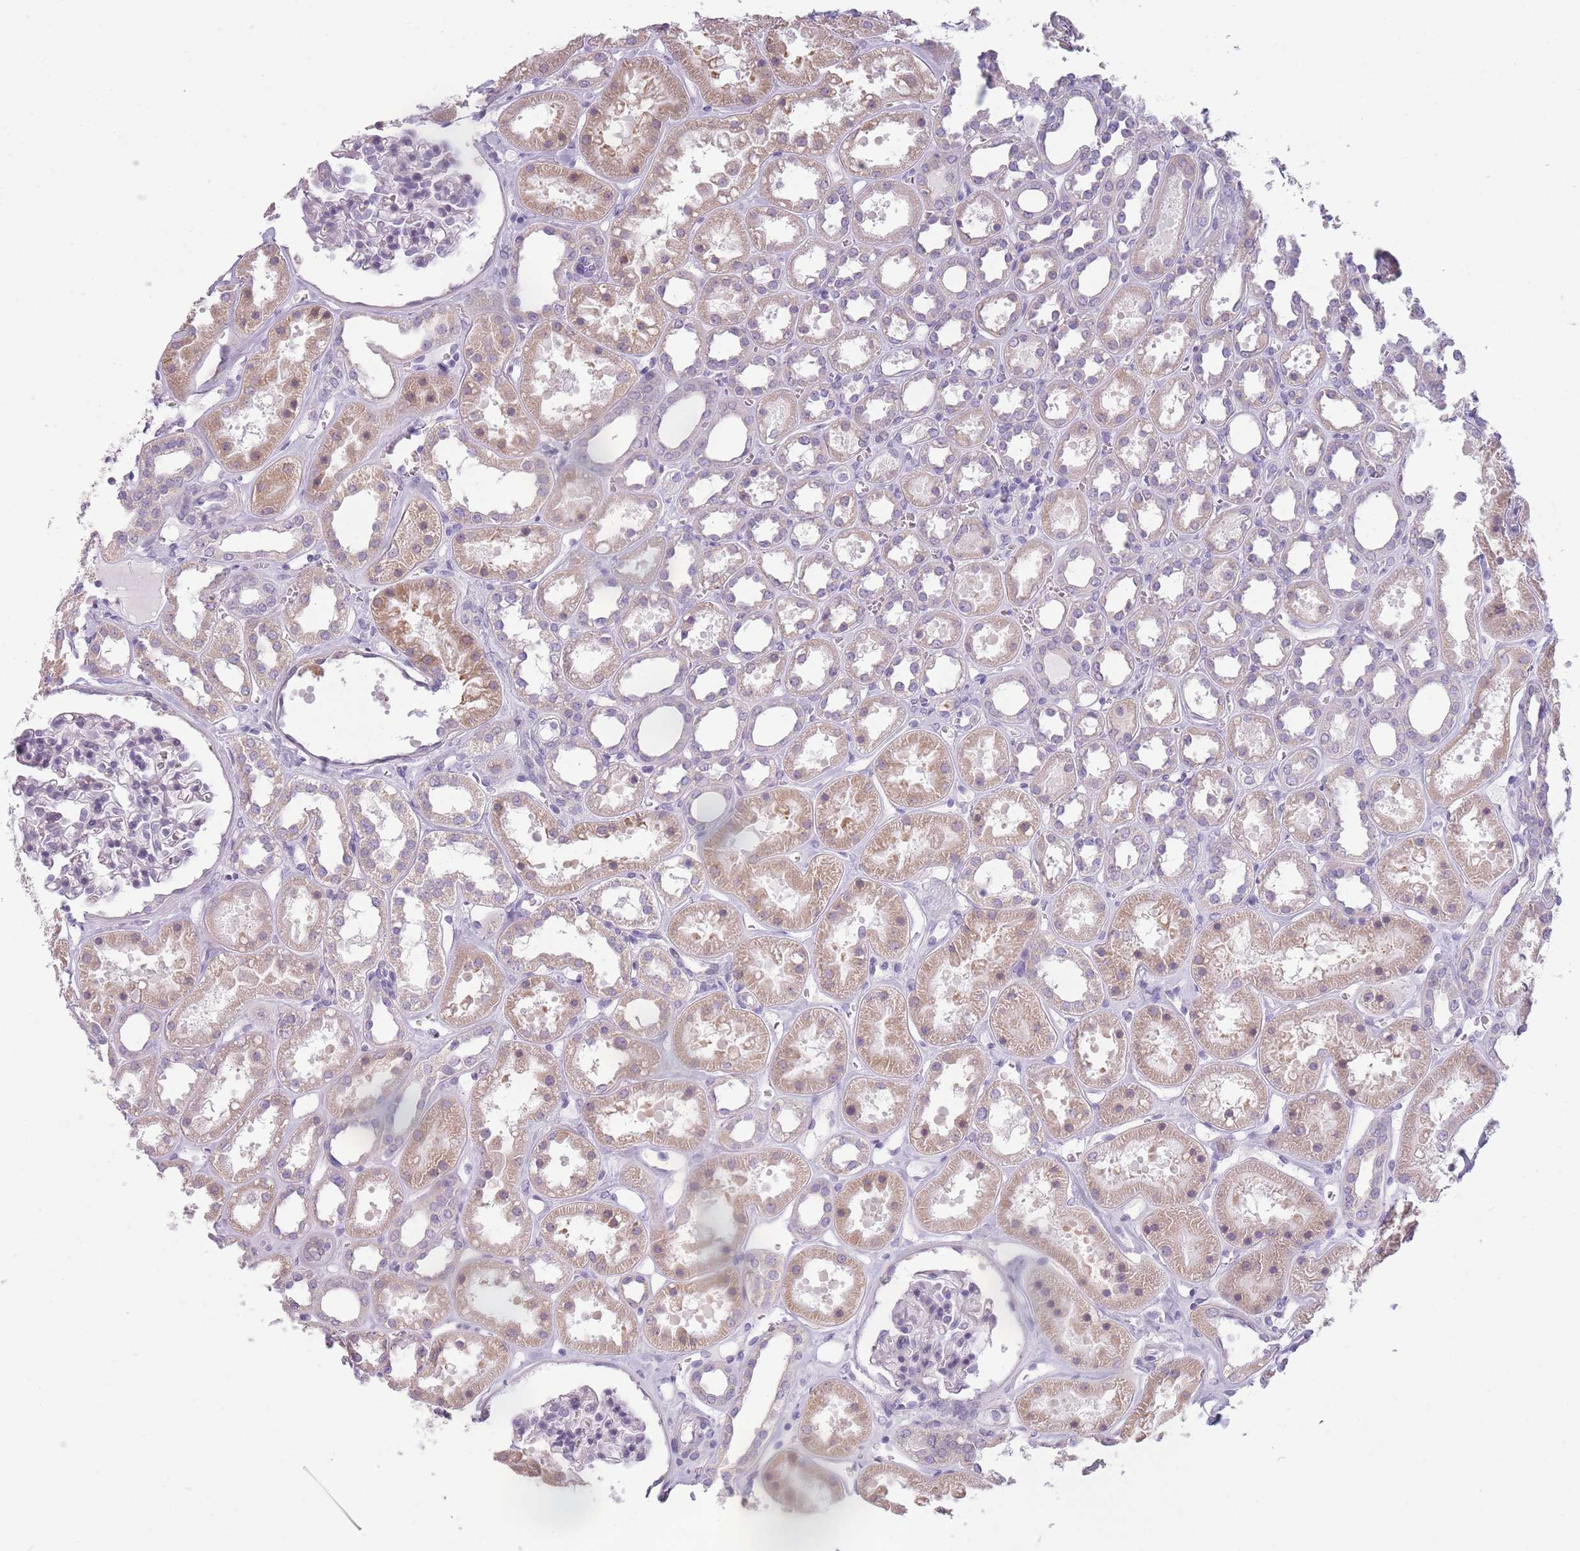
{"staining": {"intensity": "negative", "quantity": "none", "location": "none"}, "tissue": "kidney", "cell_type": "Cells in glomeruli", "image_type": "normal", "snomed": [{"axis": "morphology", "description": "Normal tissue, NOS"}, {"axis": "topography", "description": "Kidney"}], "caption": "The micrograph displays no staining of cells in glomeruli in normal kidney.", "gene": "TMEM236", "patient": {"sex": "female", "age": 41}}